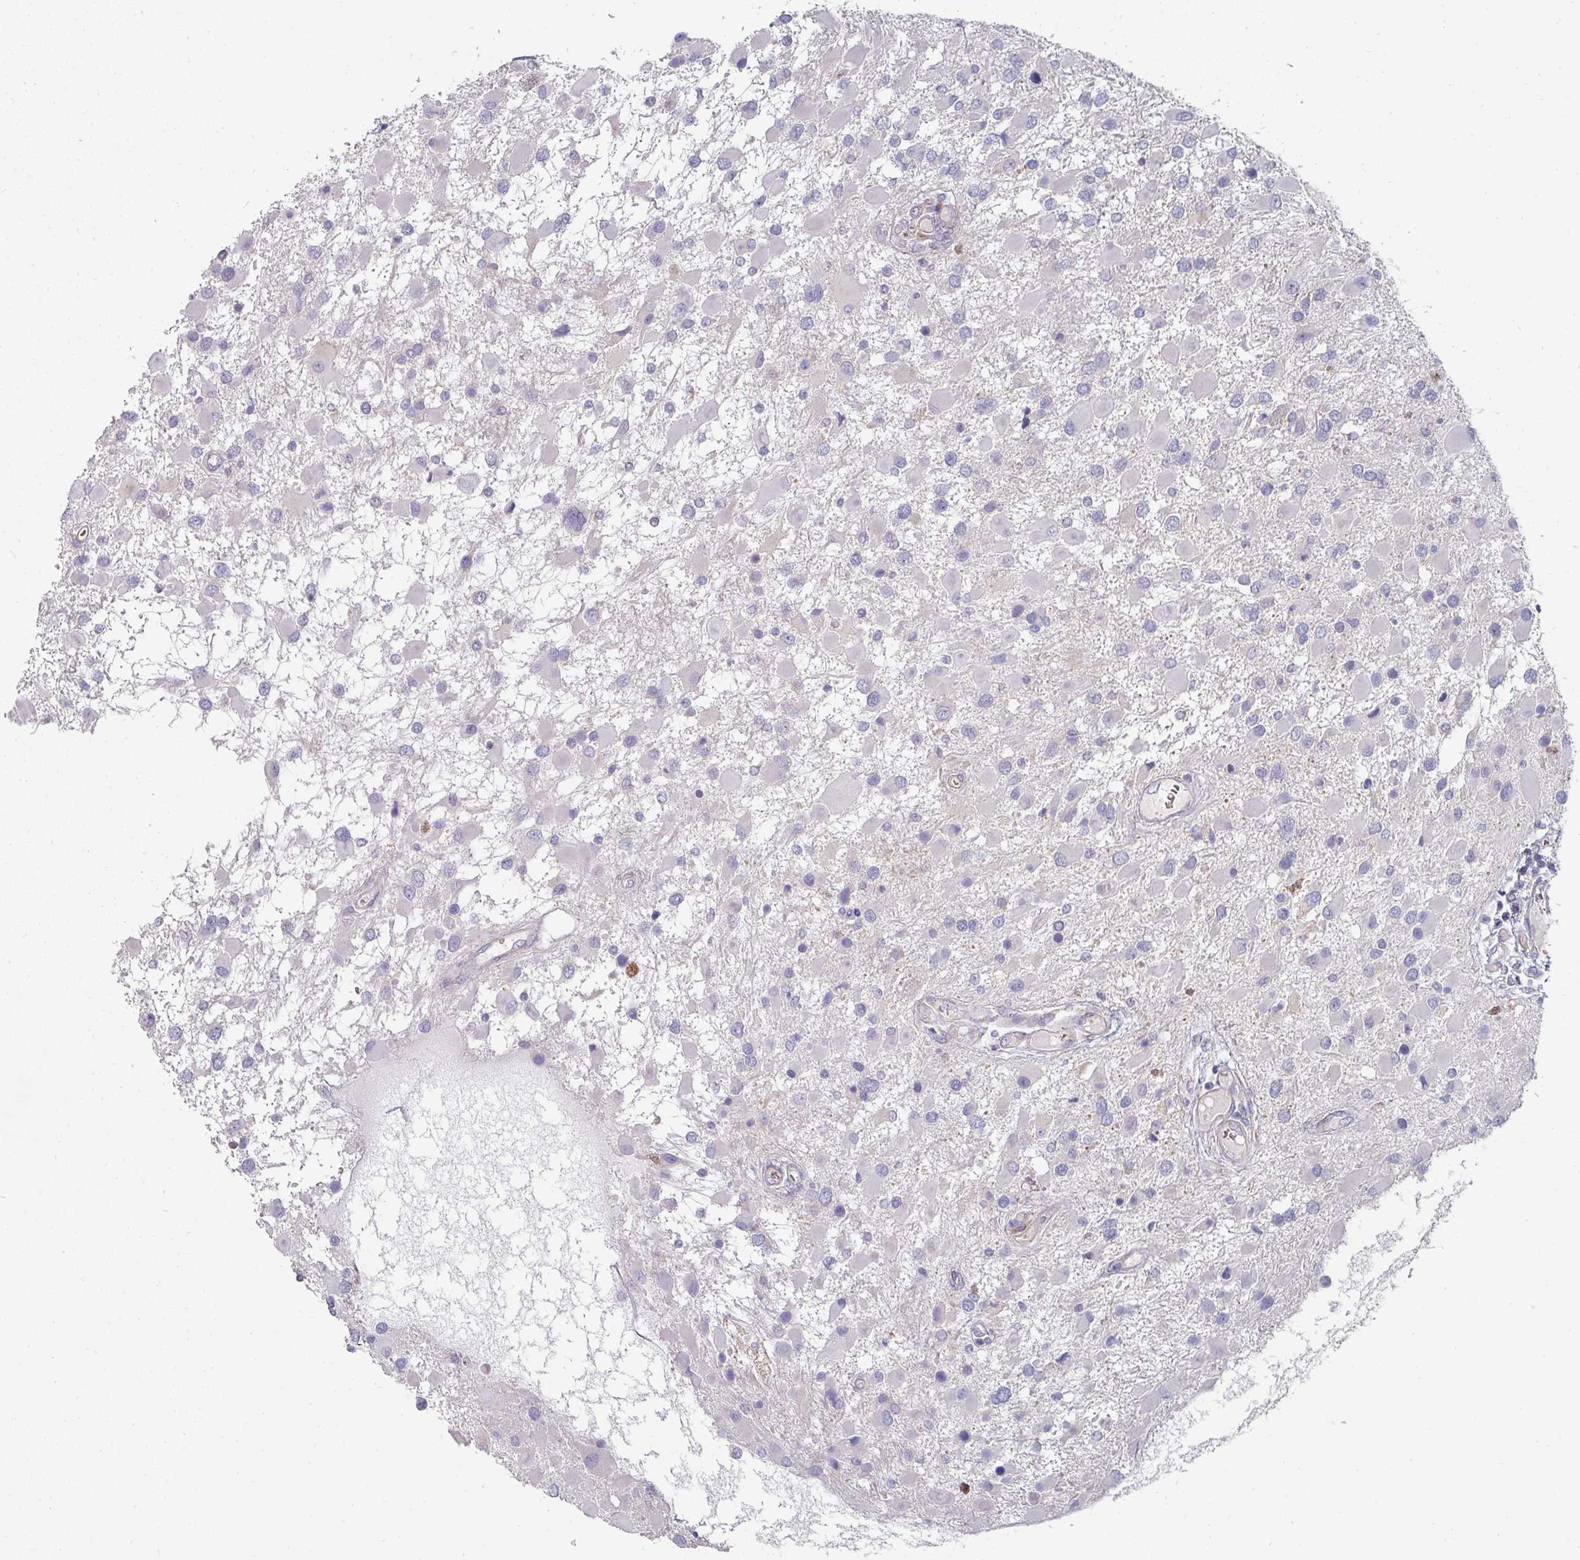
{"staining": {"intensity": "negative", "quantity": "none", "location": "none"}, "tissue": "glioma", "cell_type": "Tumor cells", "image_type": "cancer", "snomed": [{"axis": "morphology", "description": "Glioma, malignant, High grade"}, {"axis": "topography", "description": "Brain"}], "caption": "DAB (3,3'-diaminobenzidine) immunohistochemical staining of glioma reveals no significant positivity in tumor cells.", "gene": "PYROXD2", "patient": {"sex": "male", "age": 53}}